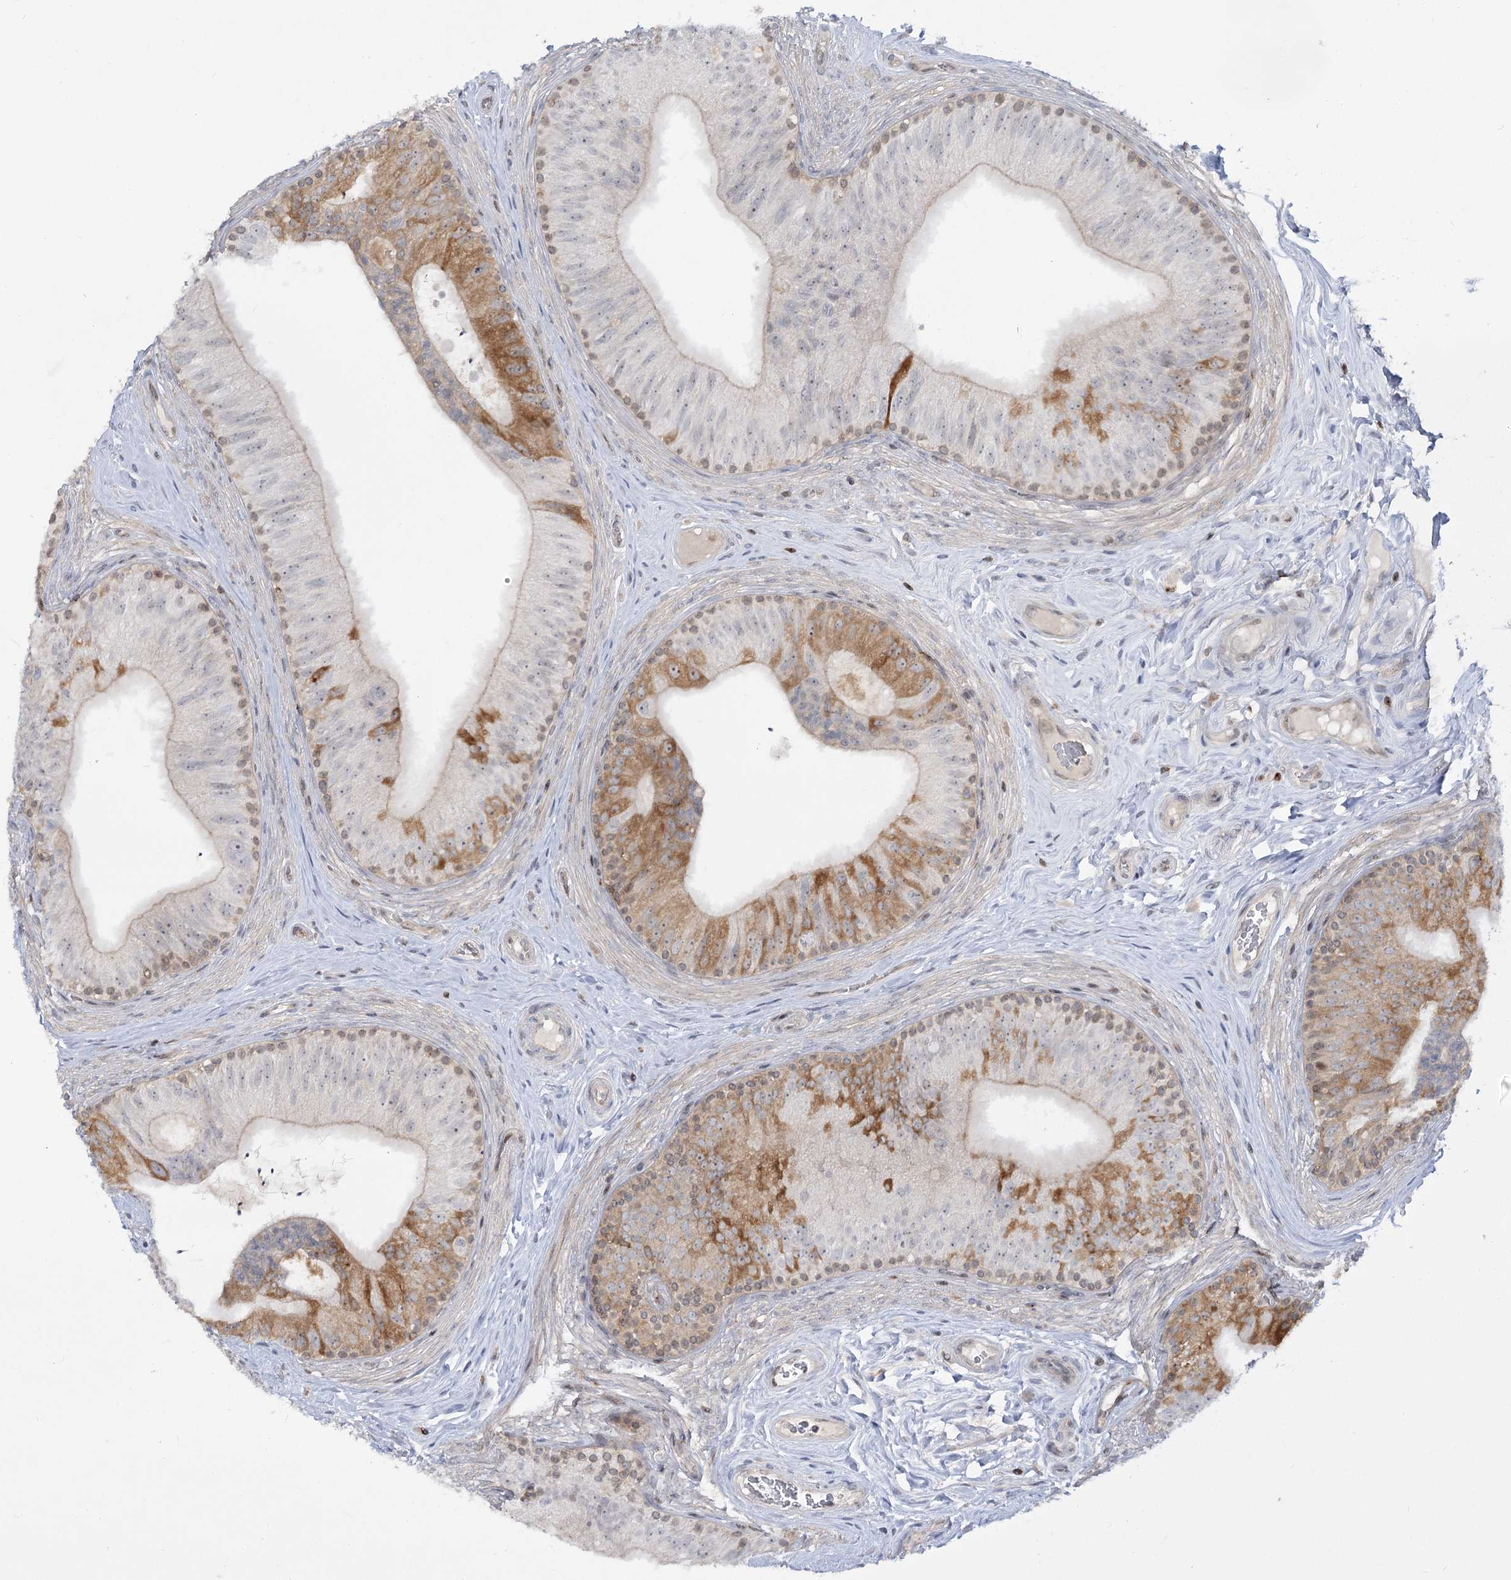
{"staining": {"intensity": "moderate", "quantity": "25%-75%", "location": "cytoplasmic/membranous,nuclear"}, "tissue": "epididymis", "cell_type": "Glandular cells", "image_type": "normal", "snomed": [{"axis": "morphology", "description": "Normal tissue, NOS"}, {"axis": "topography", "description": "Epididymis"}], "caption": "This photomicrograph reveals immunohistochemistry staining of normal human epididymis, with medium moderate cytoplasmic/membranous,nuclear positivity in about 25%-75% of glandular cells.", "gene": "SYTL1", "patient": {"sex": "male", "age": 46}}